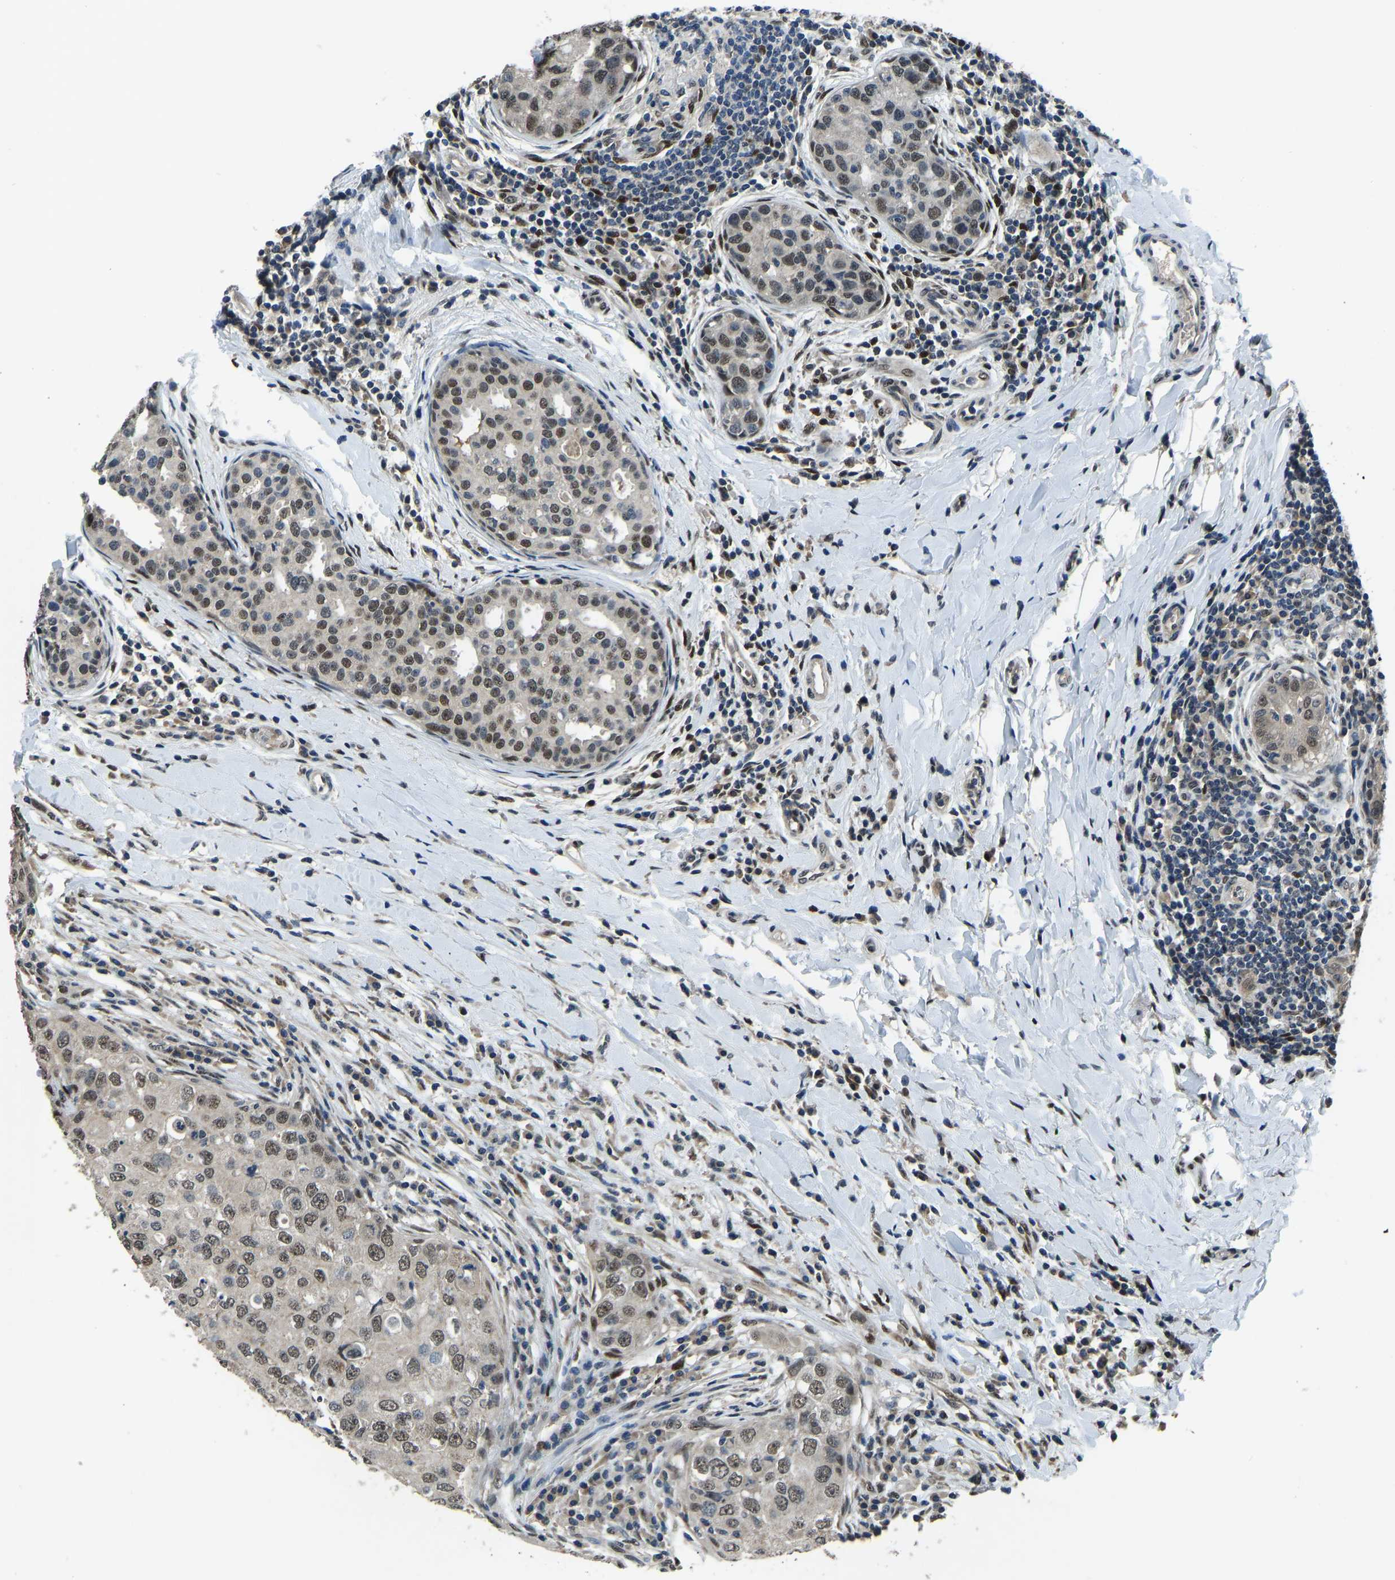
{"staining": {"intensity": "weak", "quantity": ">75%", "location": "nuclear"}, "tissue": "breast cancer", "cell_type": "Tumor cells", "image_type": "cancer", "snomed": [{"axis": "morphology", "description": "Duct carcinoma"}, {"axis": "topography", "description": "Breast"}], "caption": "IHC photomicrograph of neoplastic tissue: human breast invasive ductal carcinoma stained using immunohistochemistry exhibits low levels of weak protein expression localized specifically in the nuclear of tumor cells, appearing as a nuclear brown color.", "gene": "FOS", "patient": {"sex": "female", "age": 27}}